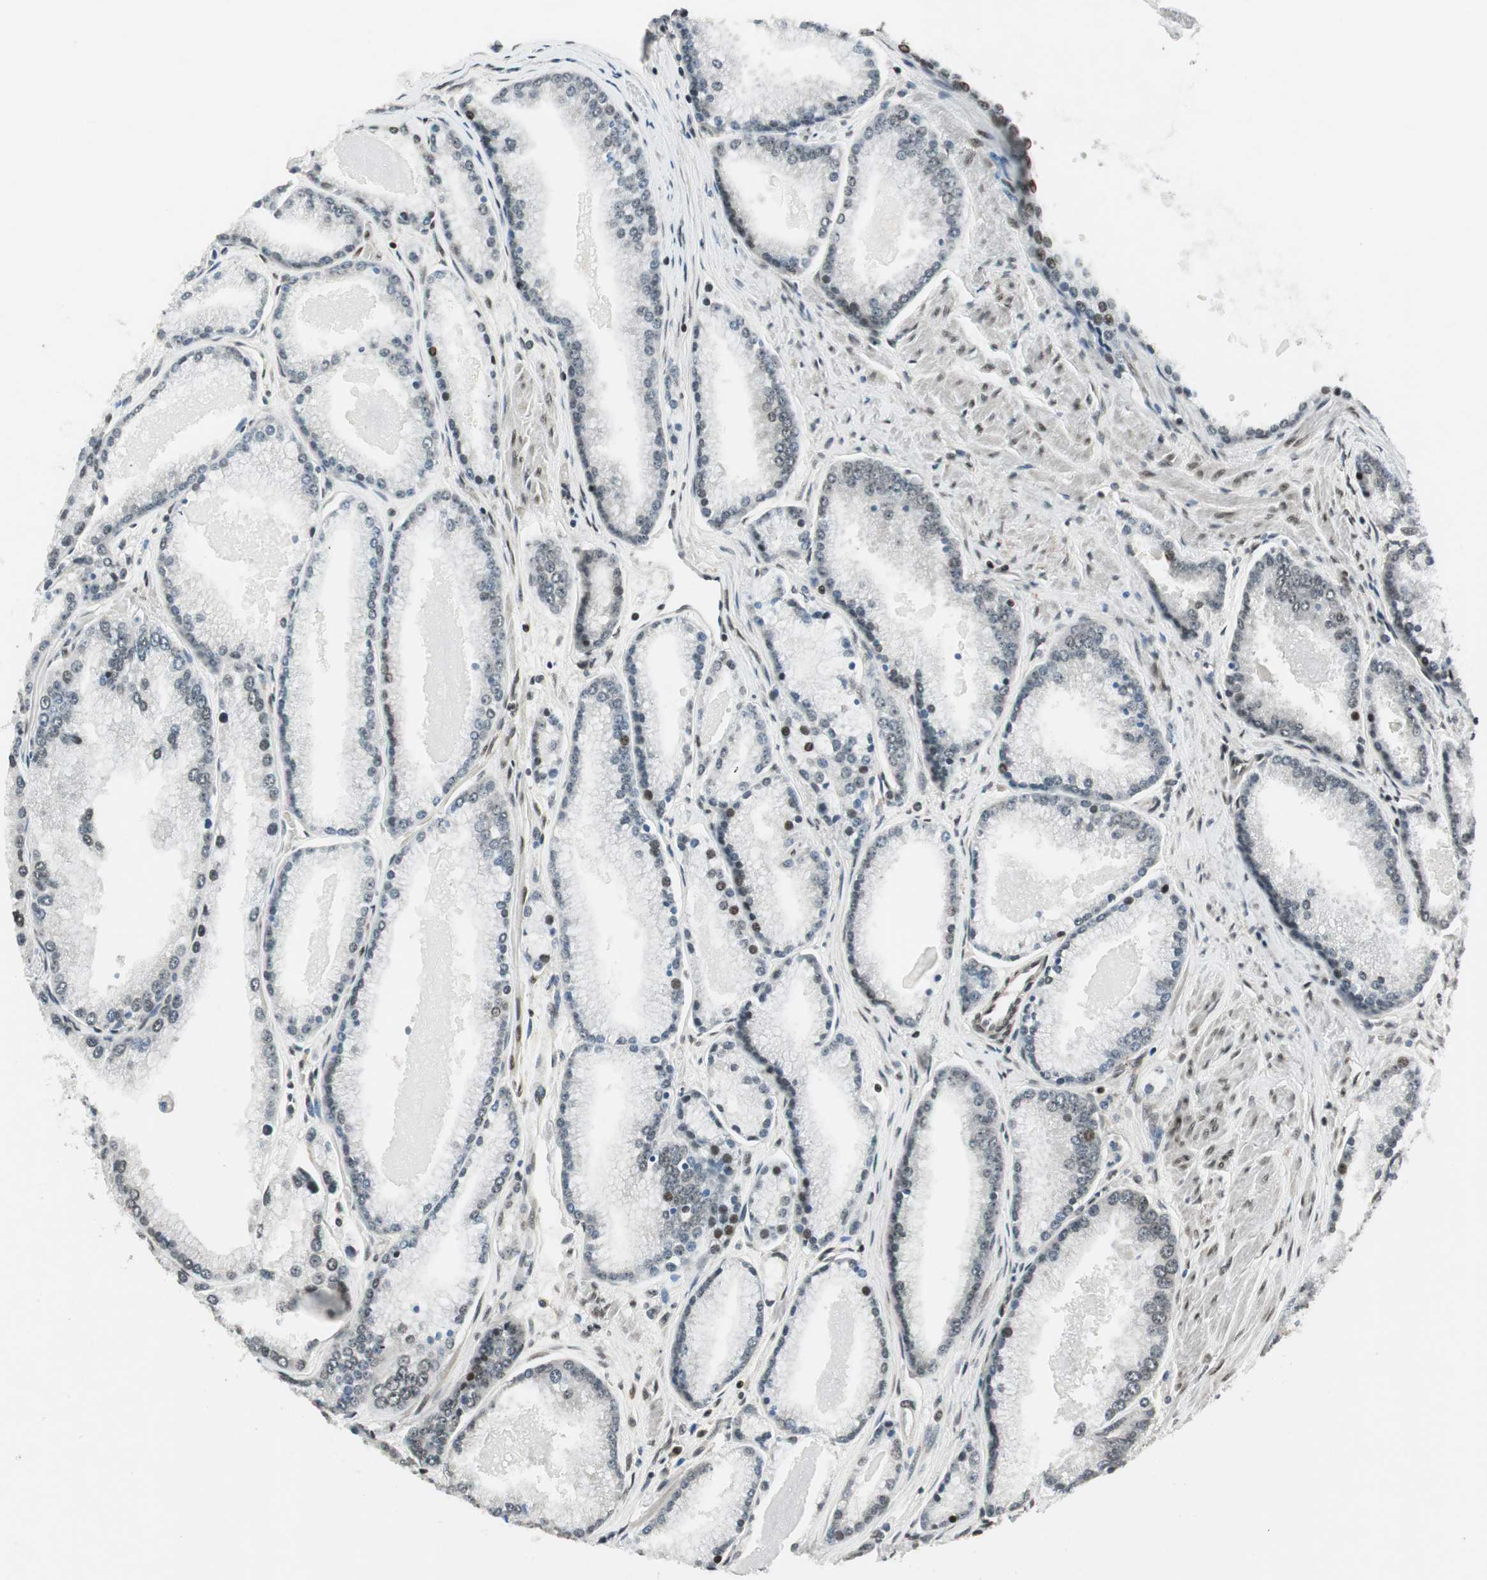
{"staining": {"intensity": "moderate", "quantity": "<25%", "location": "nuclear"}, "tissue": "prostate cancer", "cell_type": "Tumor cells", "image_type": "cancer", "snomed": [{"axis": "morphology", "description": "Adenocarcinoma, High grade"}, {"axis": "topography", "description": "Prostate"}], "caption": "Immunohistochemical staining of prostate cancer exhibits low levels of moderate nuclear staining in approximately <25% of tumor cells. Using DAB (brown) and hematoxylin (blue) stains, captured at high magnification using brightfield microscopy.", "gene": "RING1", "patient": {"sex": "male", "age": 61}}